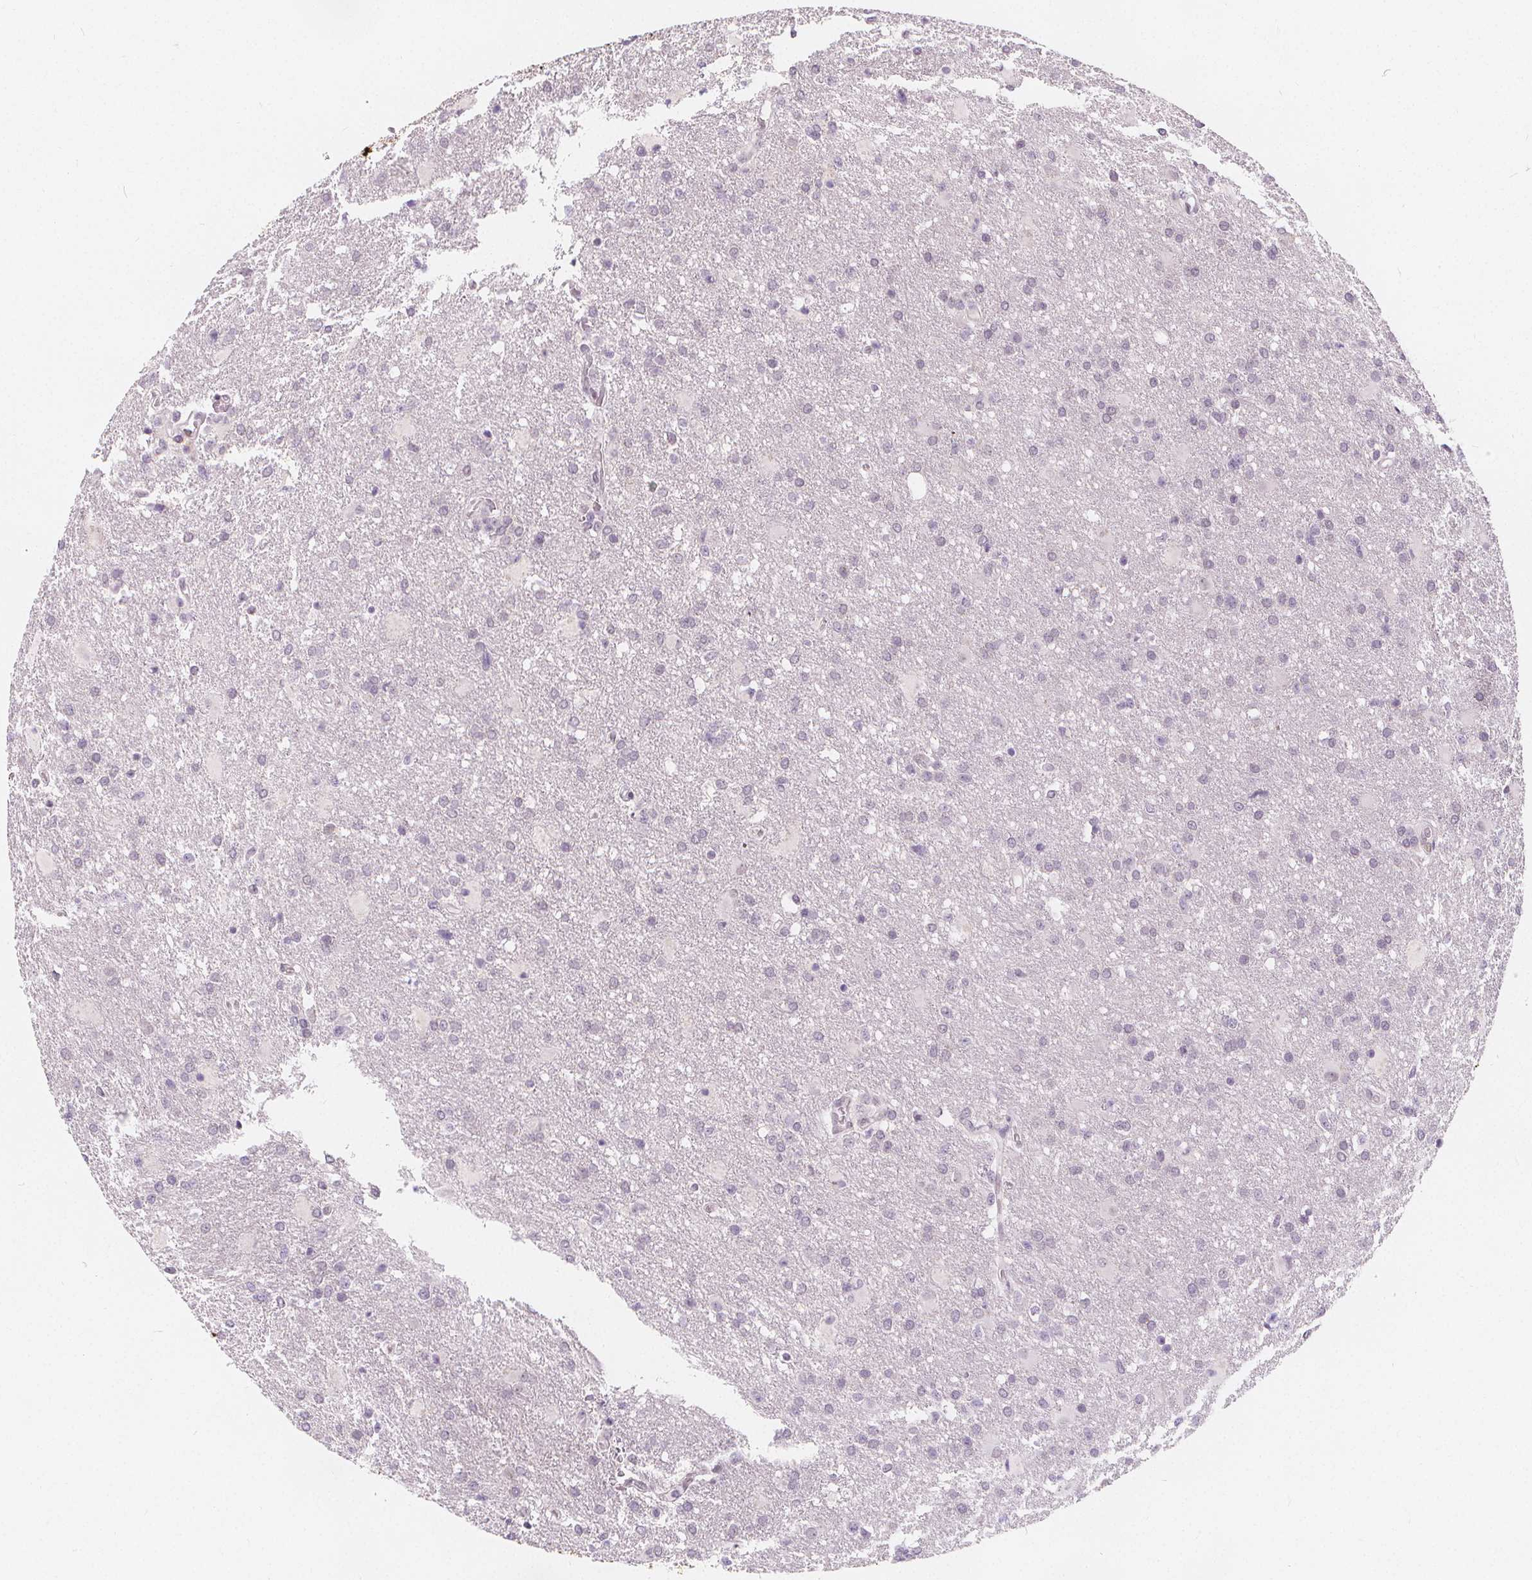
{"staining": {"intensity": "negative", "quantity": "none", "location": "none"}, "tissue": "glioma", "cell_type": "Tumor cells", "image_type": "cancer", "snomed": [{"axis": "morphology", "description": "Glioma, malignant, High grade"}, {"axis": "topography", "description": "Brain"}], "caption": "High magnification brightfield microscopy of glioma stained with DAB (3,3'-diaminobenzidine) (brown) and counterstained with hematoxylin (blue): tumor cells show no significant expression.", "gene": "DRC3", "patient": {"sex": "male", "age": 68}}